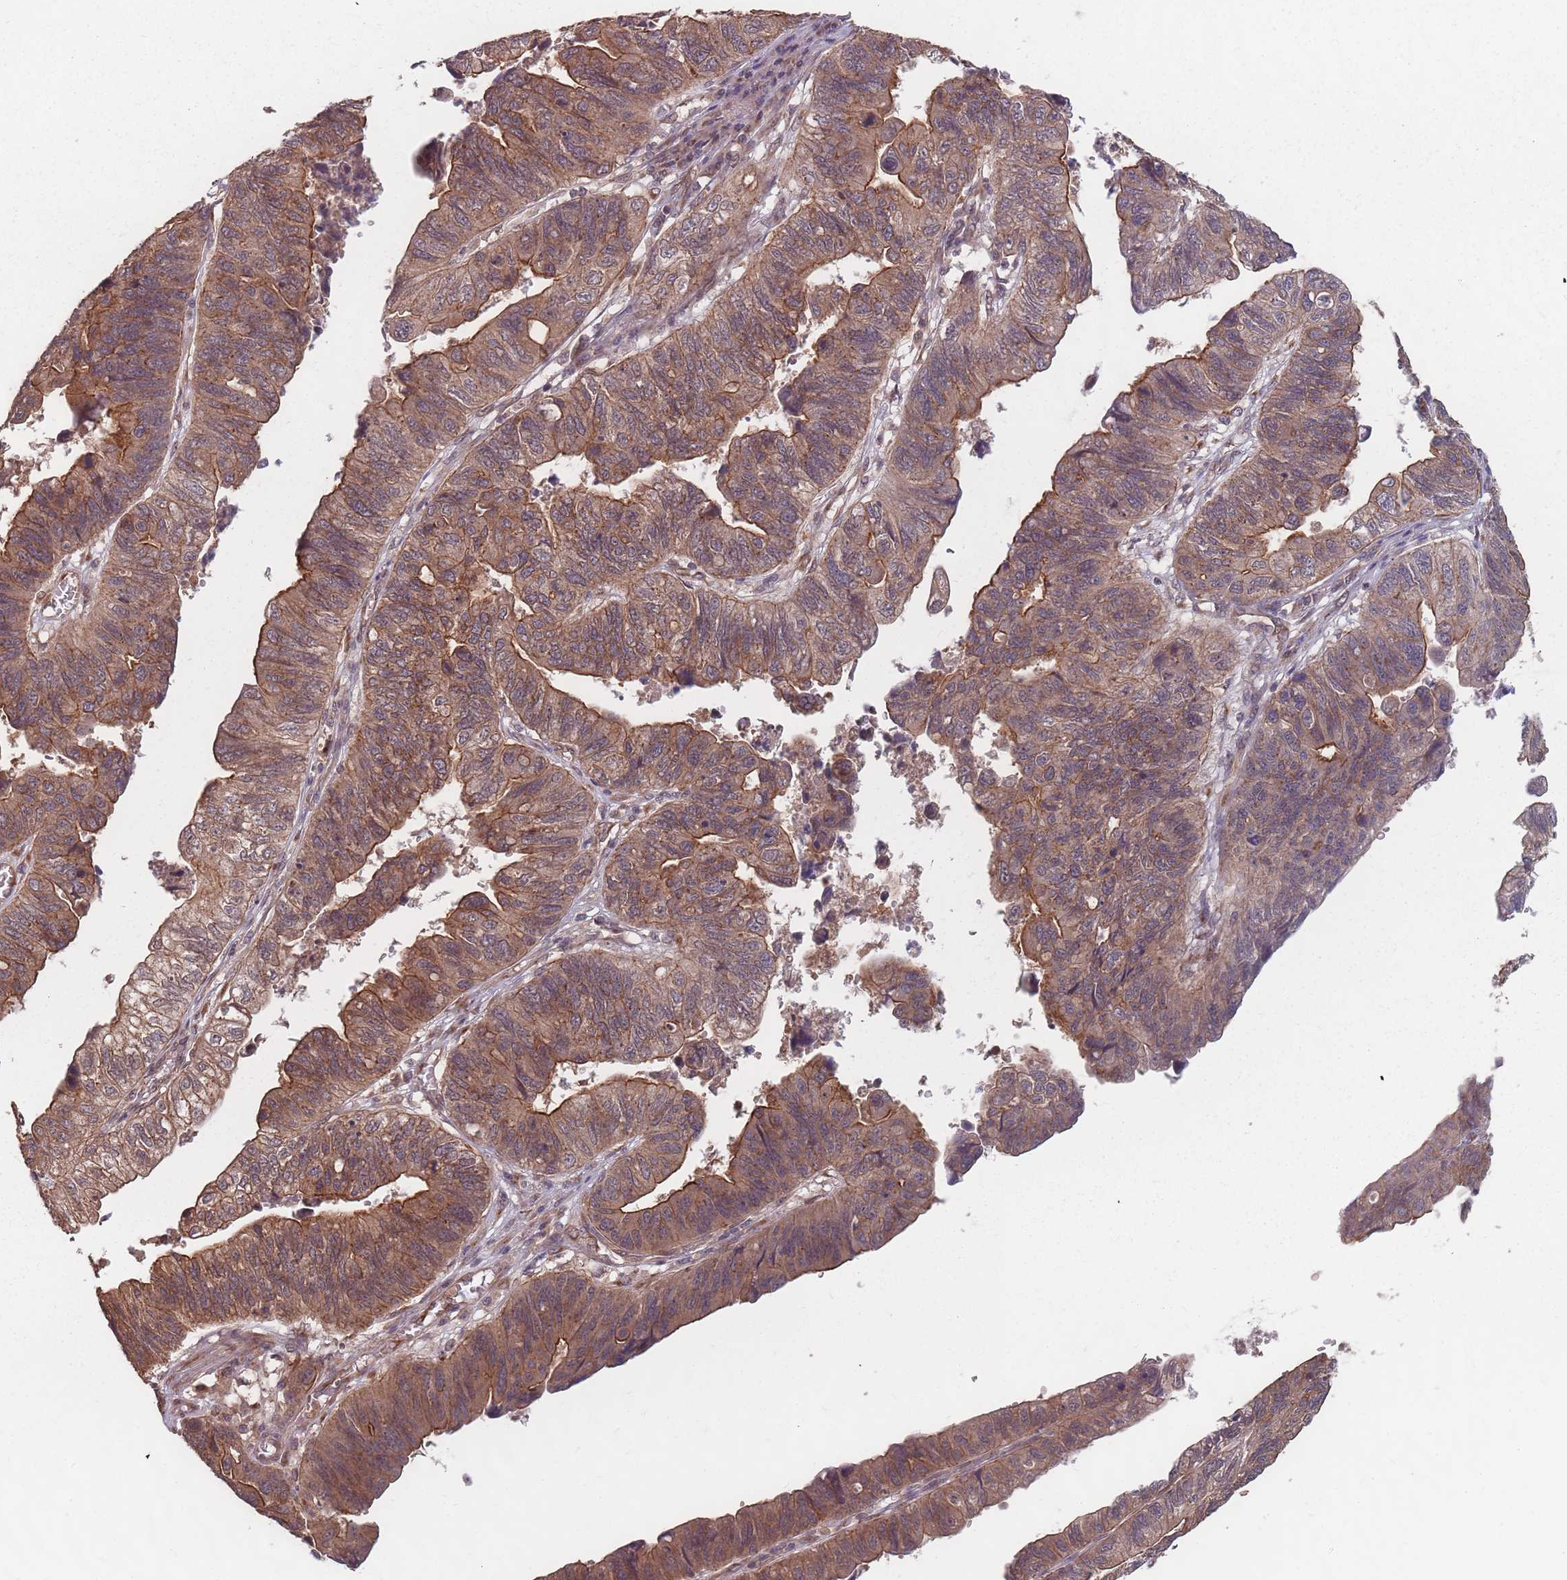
{"staining": {"intensity": "moderate", "quantity": ">75%", "location": "cytoplasmic/membranous"}, "tissue": "stomach cancer", "cell_type": "Tumor cells", "image_type": "cancer", "snomed": [{"axis": "morphology", "description": "Adenocarcinoma, NOS"}, {"axis": "topography", "description": "Stomach"}], "caption": "DAB (3,3'-diaminobenzidine) immunohistochemical staining of adenocarcinoma (stomach) demonstrates moderate cytoplasmic/membranous protein expression in approximately >75% of tumor cells. Nuclei are stained in blue.", "gene": "C3orf14", "patient": {"sex": "male", "age": 59}}